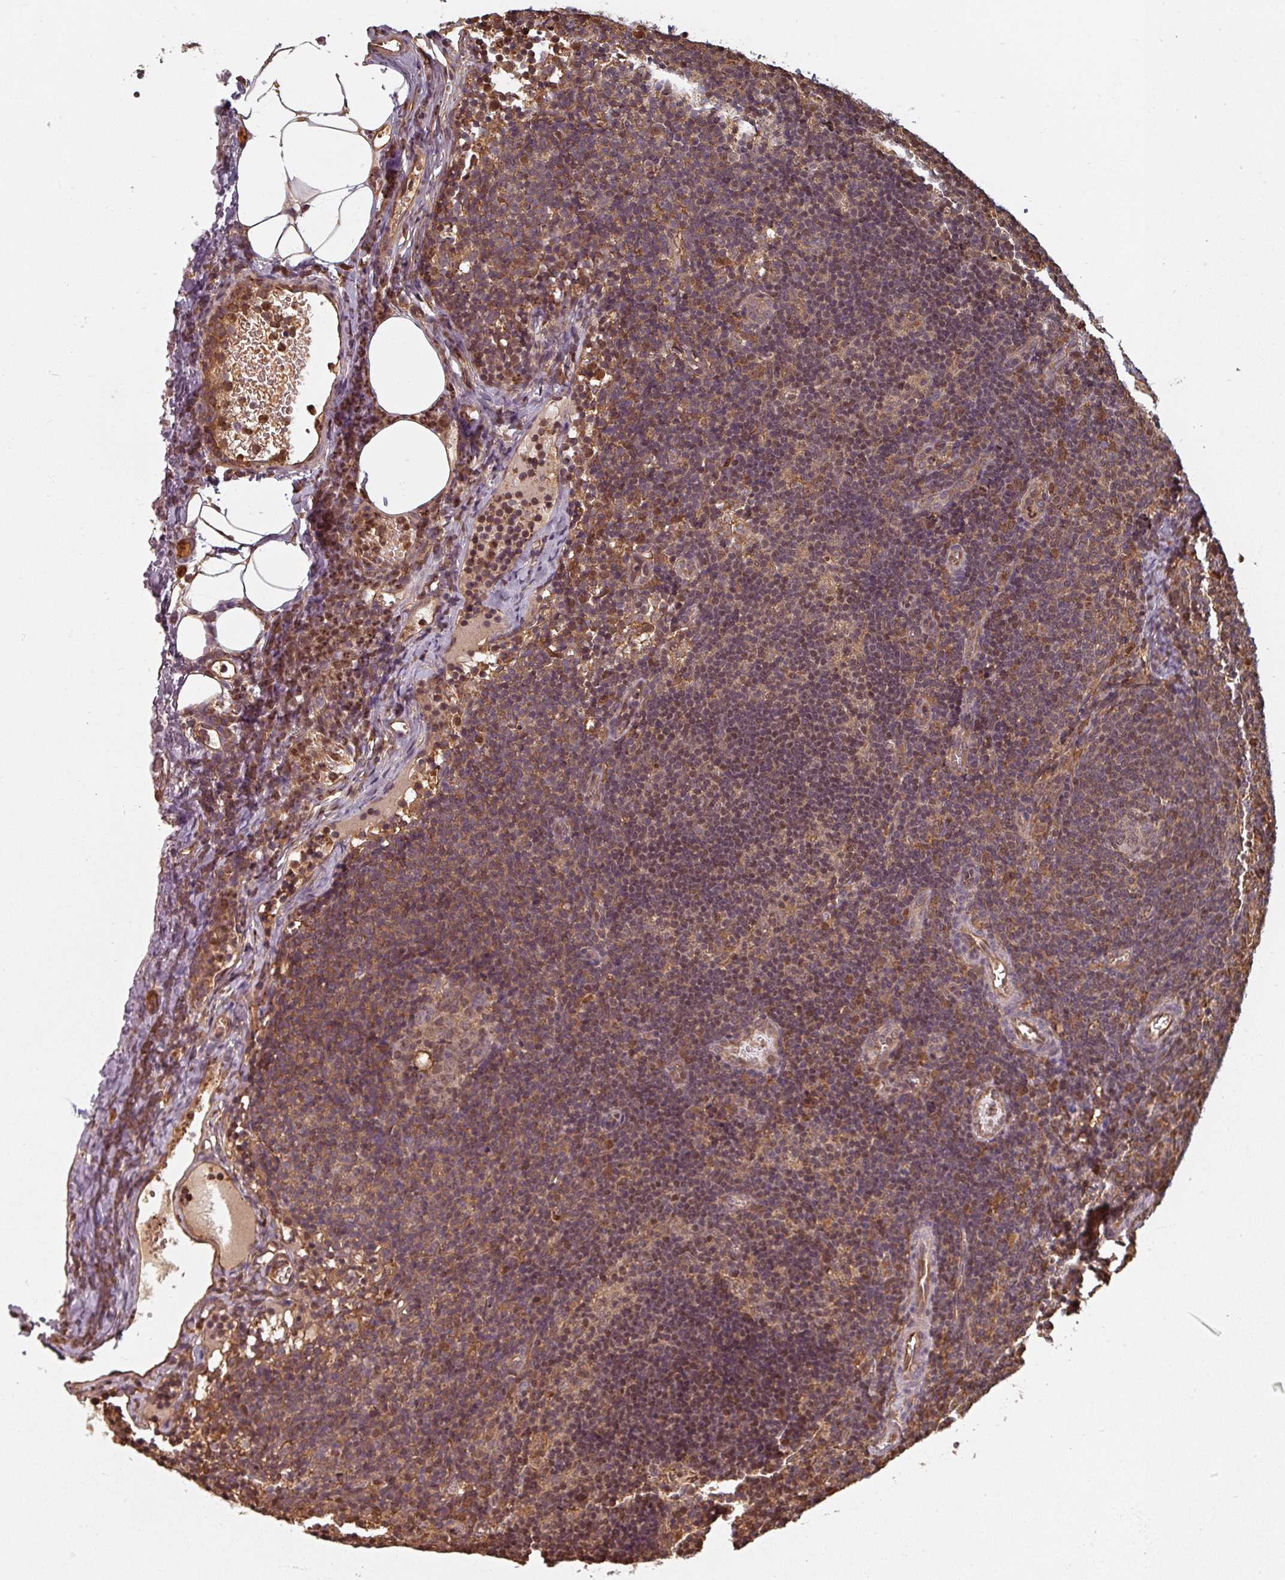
{"staining": {"intensity": "moderate", "quantity": "<25%", "location": "nuclear"}, "tissue": "lymph node", "cell_type": "Germinal center cells", "image_type": "normal", "snomed": [{"axis": "morphology", "description": "Normal tissue, NOS"}, {"axis": "topography", "description": "Lymph node"}], "caption": "Protein expression analysis of normal human lymph node reveals moderate nuclear positivity in approximately <25% of germinal center cells. (DAB (3,3'-diaminobenzidine) IHC, brown staining for protein, blue staining for nuclei).", "gene": "EID1", "patient": {"sex": "female", "age": 37}}